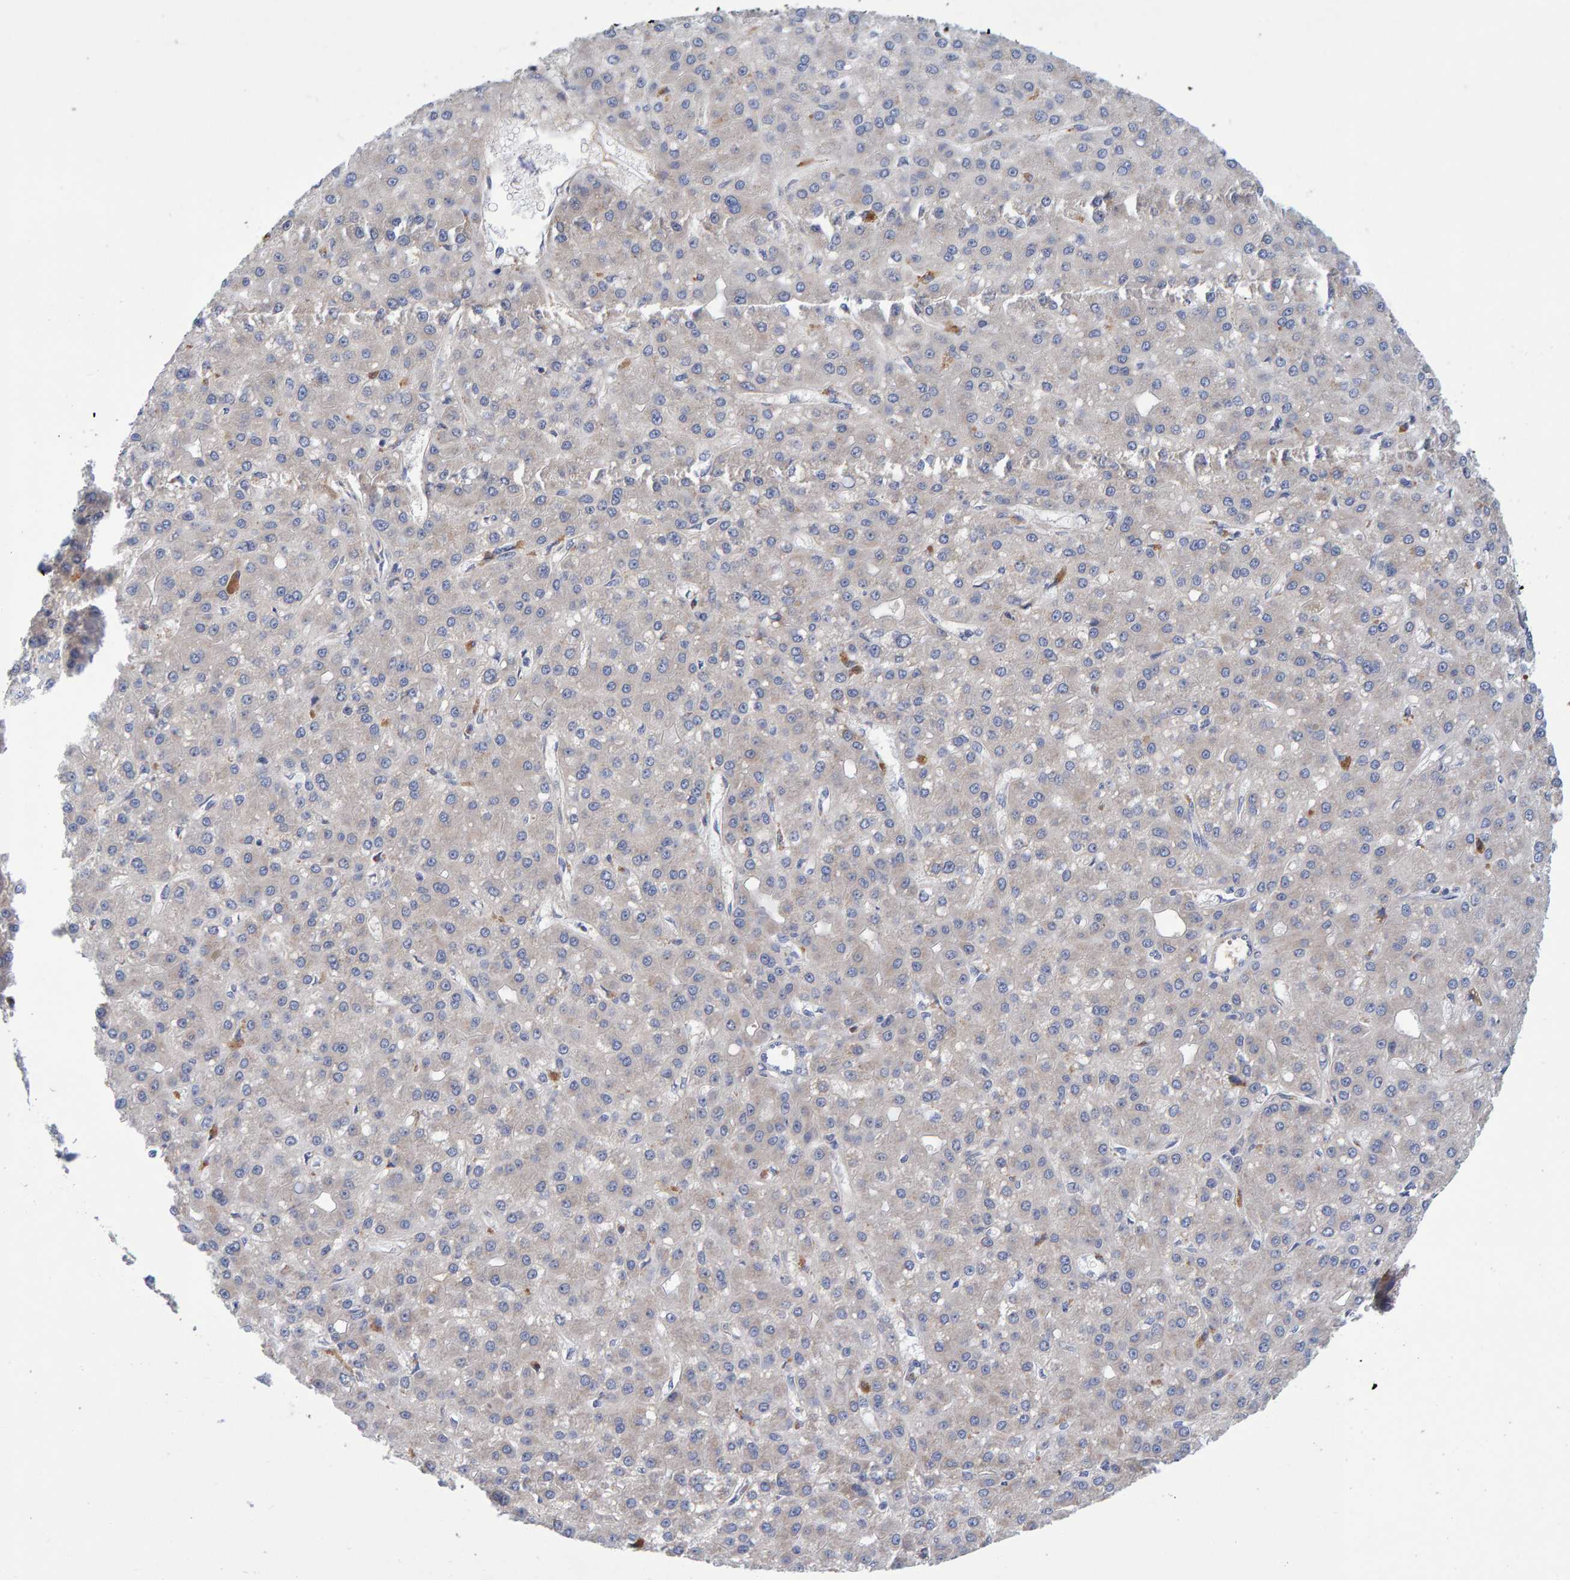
{"staining": {"intensity": "negative", "quantity": "none", "location": "none"}, "tissue": "liver cancer", "cell_type": "Tumor cells", "image_type": "cancer", "snomed": [{"axis": "morphology", "description": "Carcinoma, Hepatocellular, NOS"}, {"axis": "topography", "description": "Liver"}], "caption": "This is an immunohistochemistry (IHC) histopathology image of human liver hepatocellular carcinoma. There is no staining in tumor cells.", "gene": "EFR3A", "patient": {"sex": "male", "age": 67}}